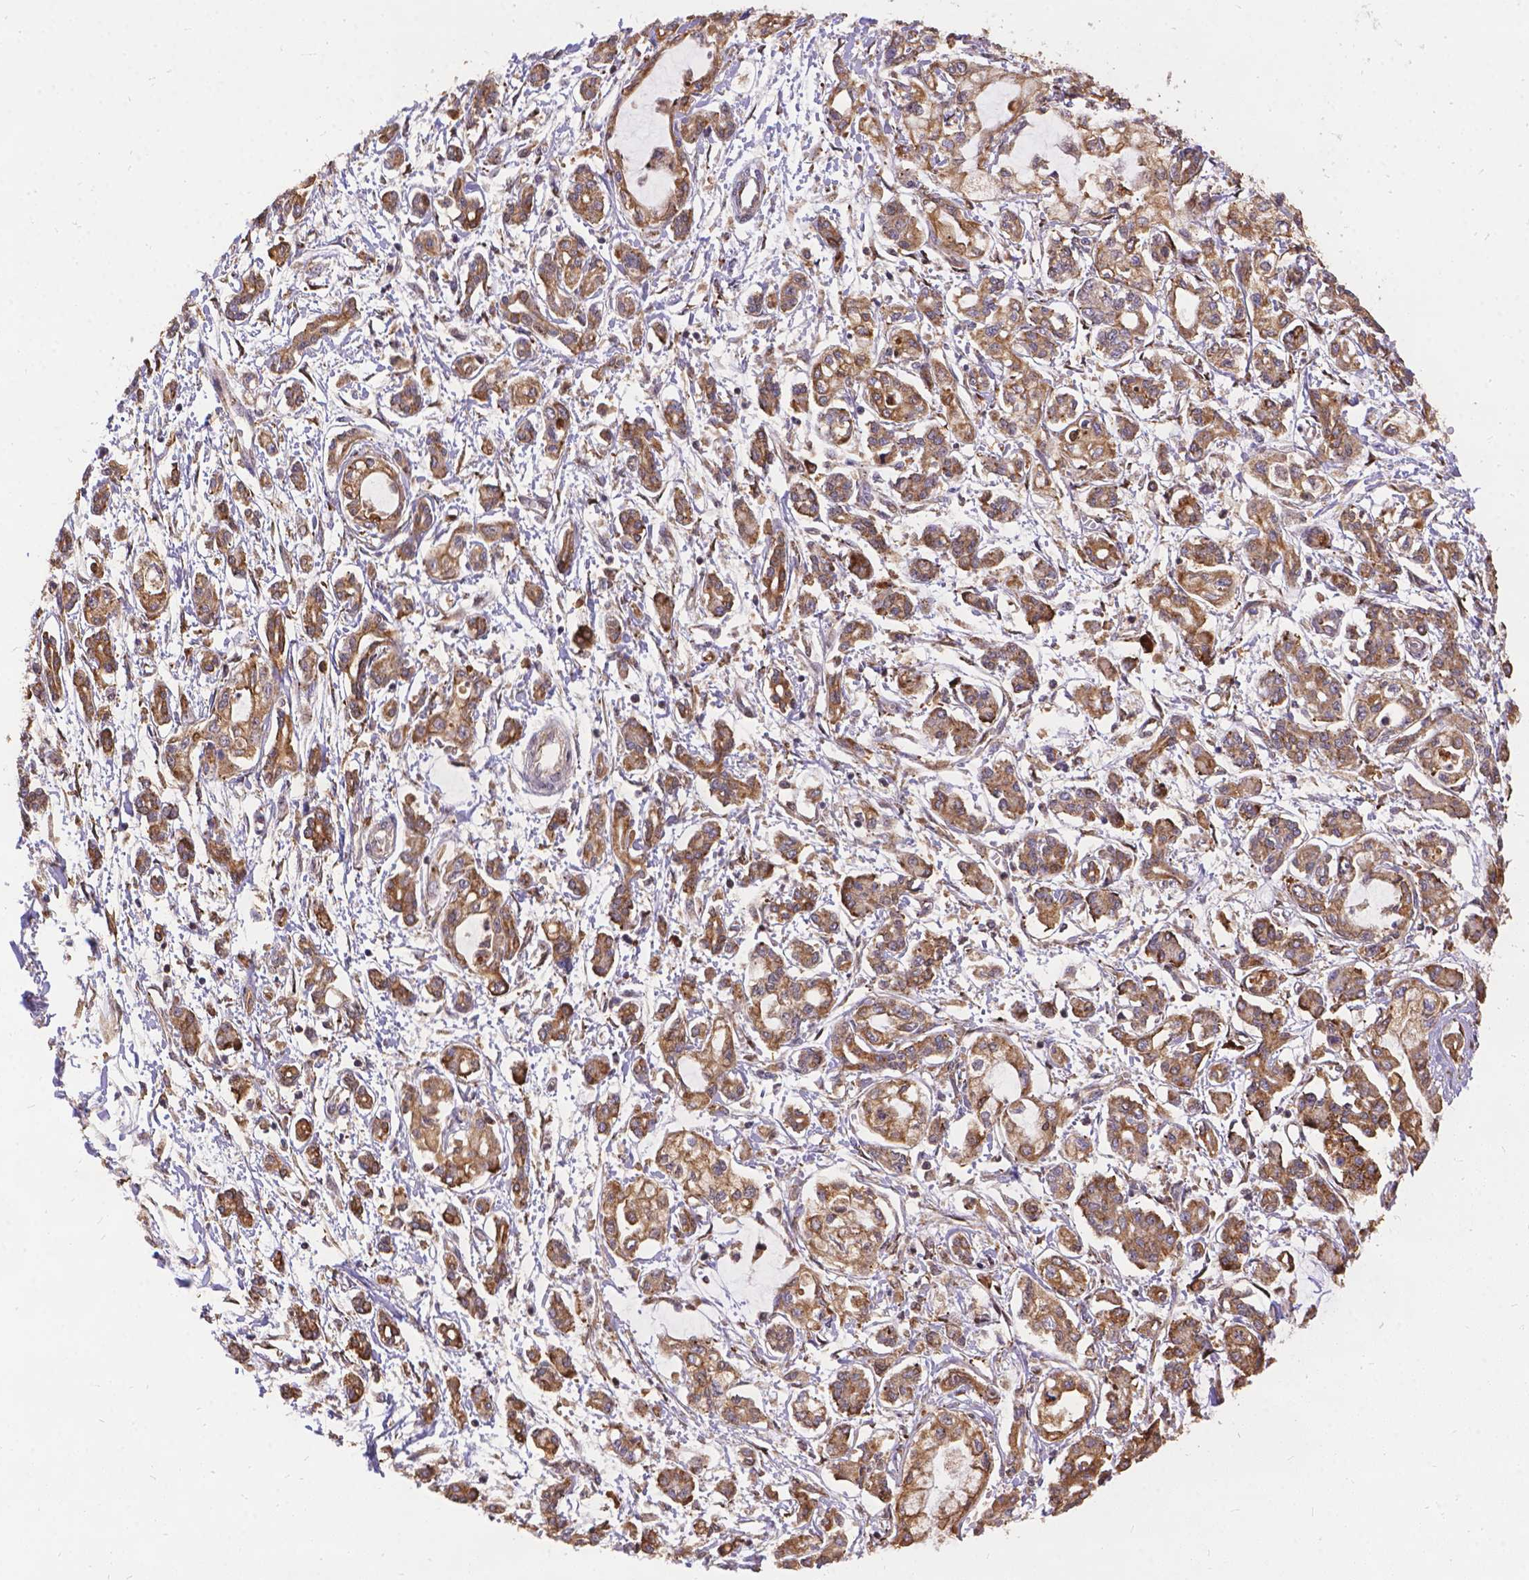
{"staining": {"intensity": "weak", "quantity": ">75%", "location": "cytoplasmic/membranous"}, "tissue": "pancreatic cancer", "cell_type": "Tumor cells", "image_type": "cancer", "snomed": [{"axis": "morphology", "description": "Adenocarcinoma, NOS"}, {"axis": "topography", "description": "Pancreas"}], "caption": "Pancreatic cancer tissue demonstrates weak cytoplasmic/membranous expression in approximately >75% of tumor cells", "gene": "DENND6A", "patient": {"sex": "male", "age": 54}}